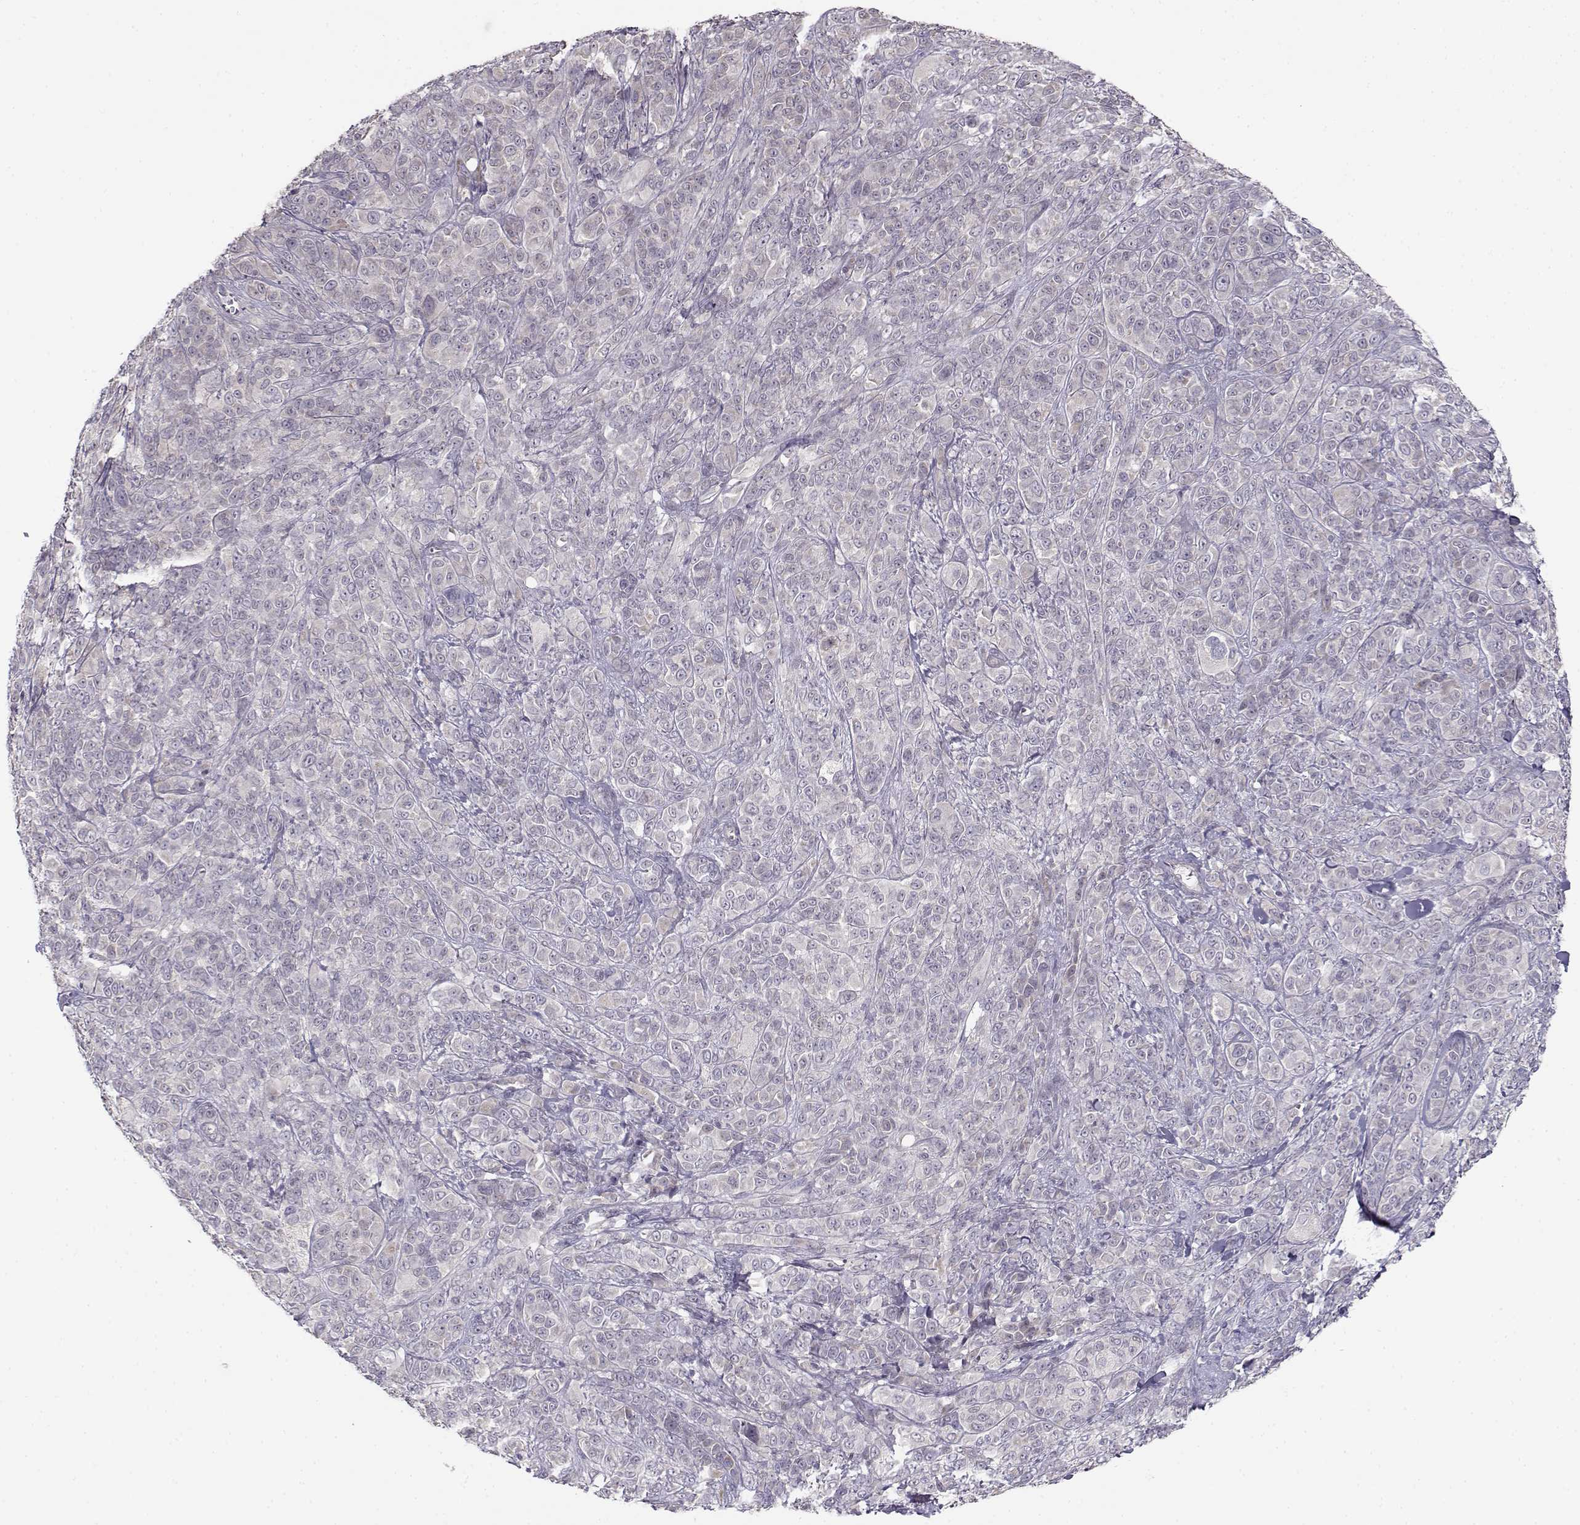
{"staining": {"intensity": "negative", "quantity": "none", "location": "none"}, "tissue": "melanoma", "cell_type": "Tumor cells", "image_type": "cancer", "snomed": [{"axis": "morphology", "description": "Malignant melanoma, NOS"}, {"axis": "topography", "description": "Skin"}], "caption": "Melanoma was stained to show a protein in brown. There is no significant staining in tumor cells.", "gene": "ENTPD8", "patient": {"sex": "female", "age": 87}}